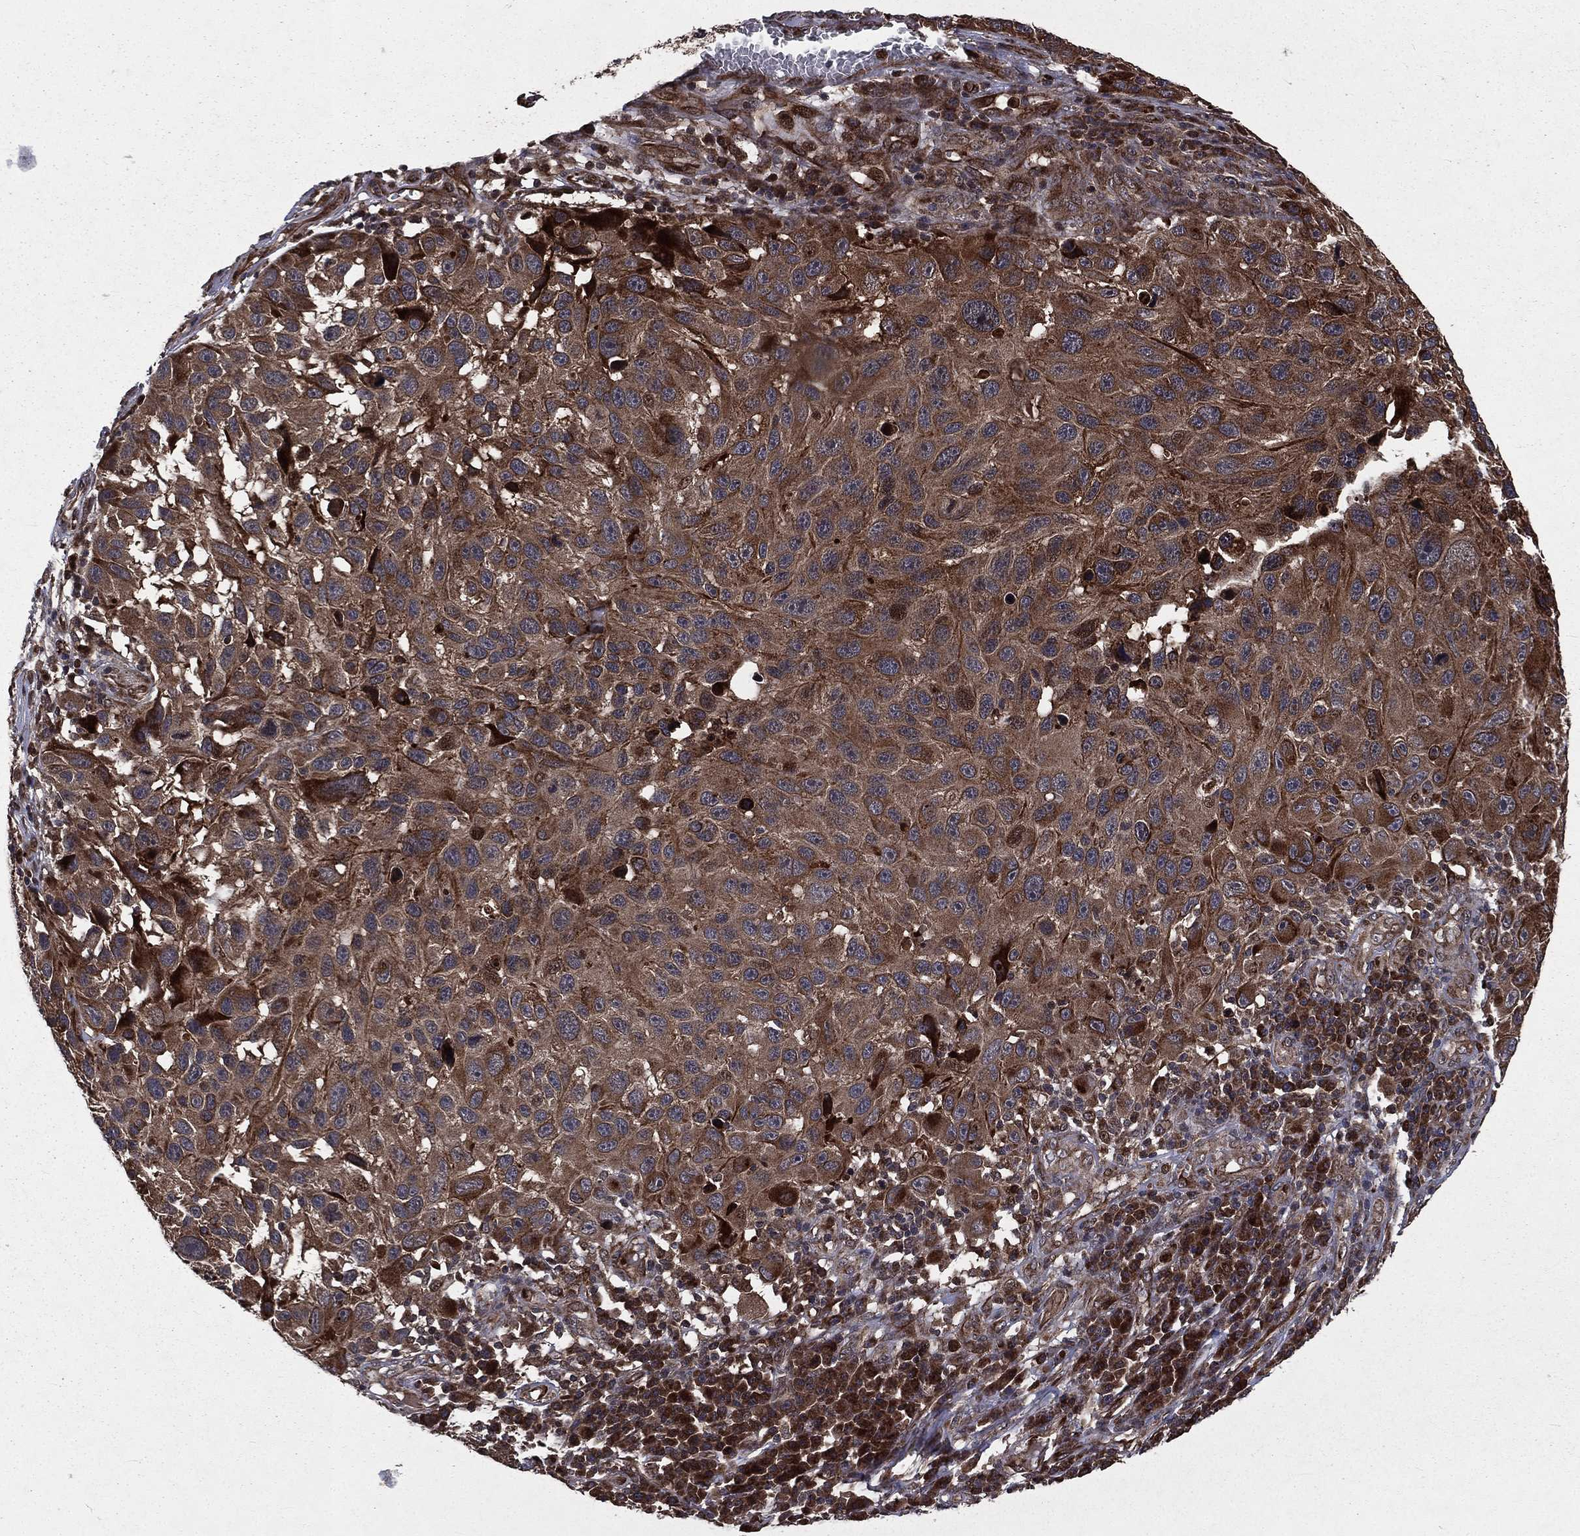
{"staining": {"intensity": "moderate", "quantity": ">75%", "location": "cytoplasmic/membranous"}, "tissue": "melanoma", "cell_type": "Tumor cells", "image_type": "cancer", "snomed": [{"axis": "morphology", "description": "Malignant melanoma, NOS"}, {"axis": "topography", "description": "Skin"}], "caption": "IHC (DAB) staining of human melanoma demonstrates moderate cytoplasmic/membranous protein staining in approximately >75% of tumor cells. (DAB (3,3'-diaminobenzidine) IHC, brown staining for protein, blue staining for nuclei).", "gene": "LENG8", "patient": {"sex": "male", "age": 53}}